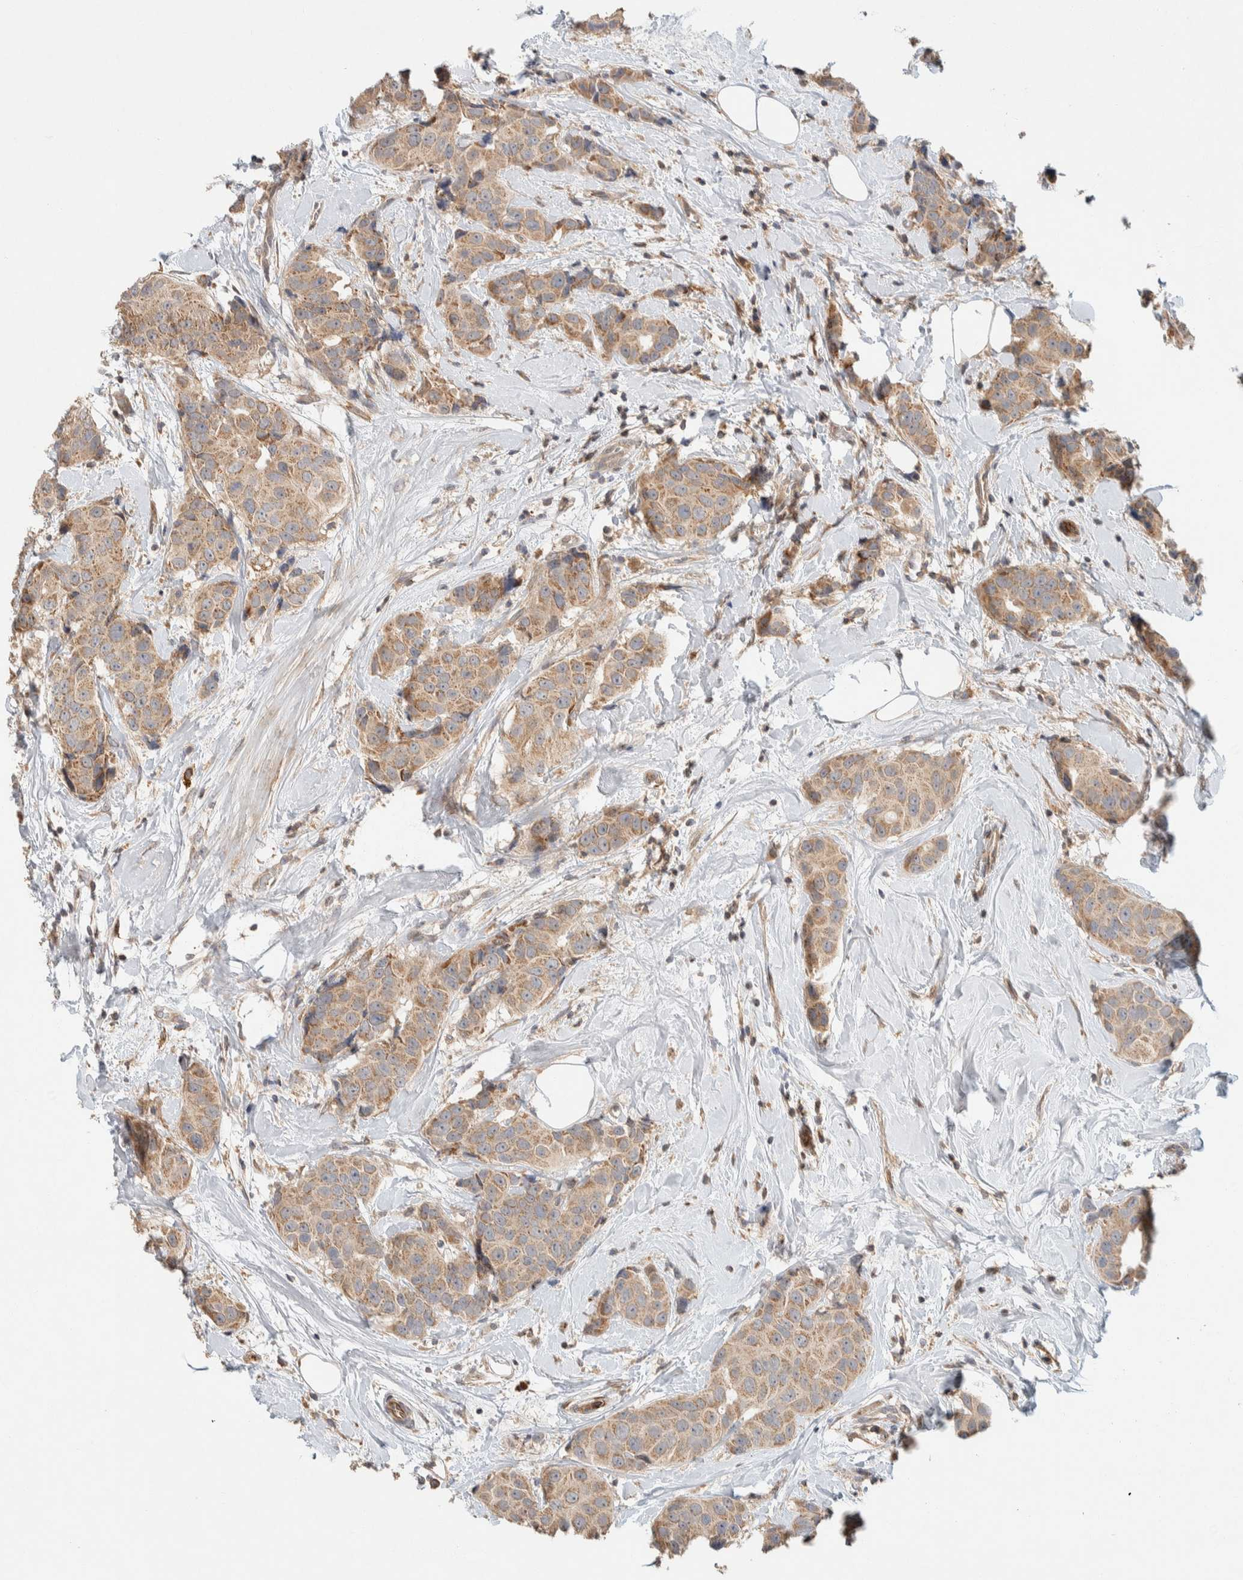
{"staining": {"intensity": "weak", "quantity": ">75%", "location": "cytoplasmic/membranous"}, "tissue": "breast cancer", "cell_type": "Tumor cells", "image_type": "cancer", "snomed": [{"axis": "morphology", "description": "Normal tissue, NOS"}, {"axis": "morphology", "description": "Duct carcinoma"}, {"axis": "topography", "description": "Breast"}], "caption": "Immunohistochemistry (DAB (3,3'-diaminobenzidine)) staining of breast infiltrating ductal carcinoma reveals weak cytoplasmic/membranous protein expression in about >75% of tumor cells.", "gene": "KIF9", "patient": {"sex": "female", "age": 39}}